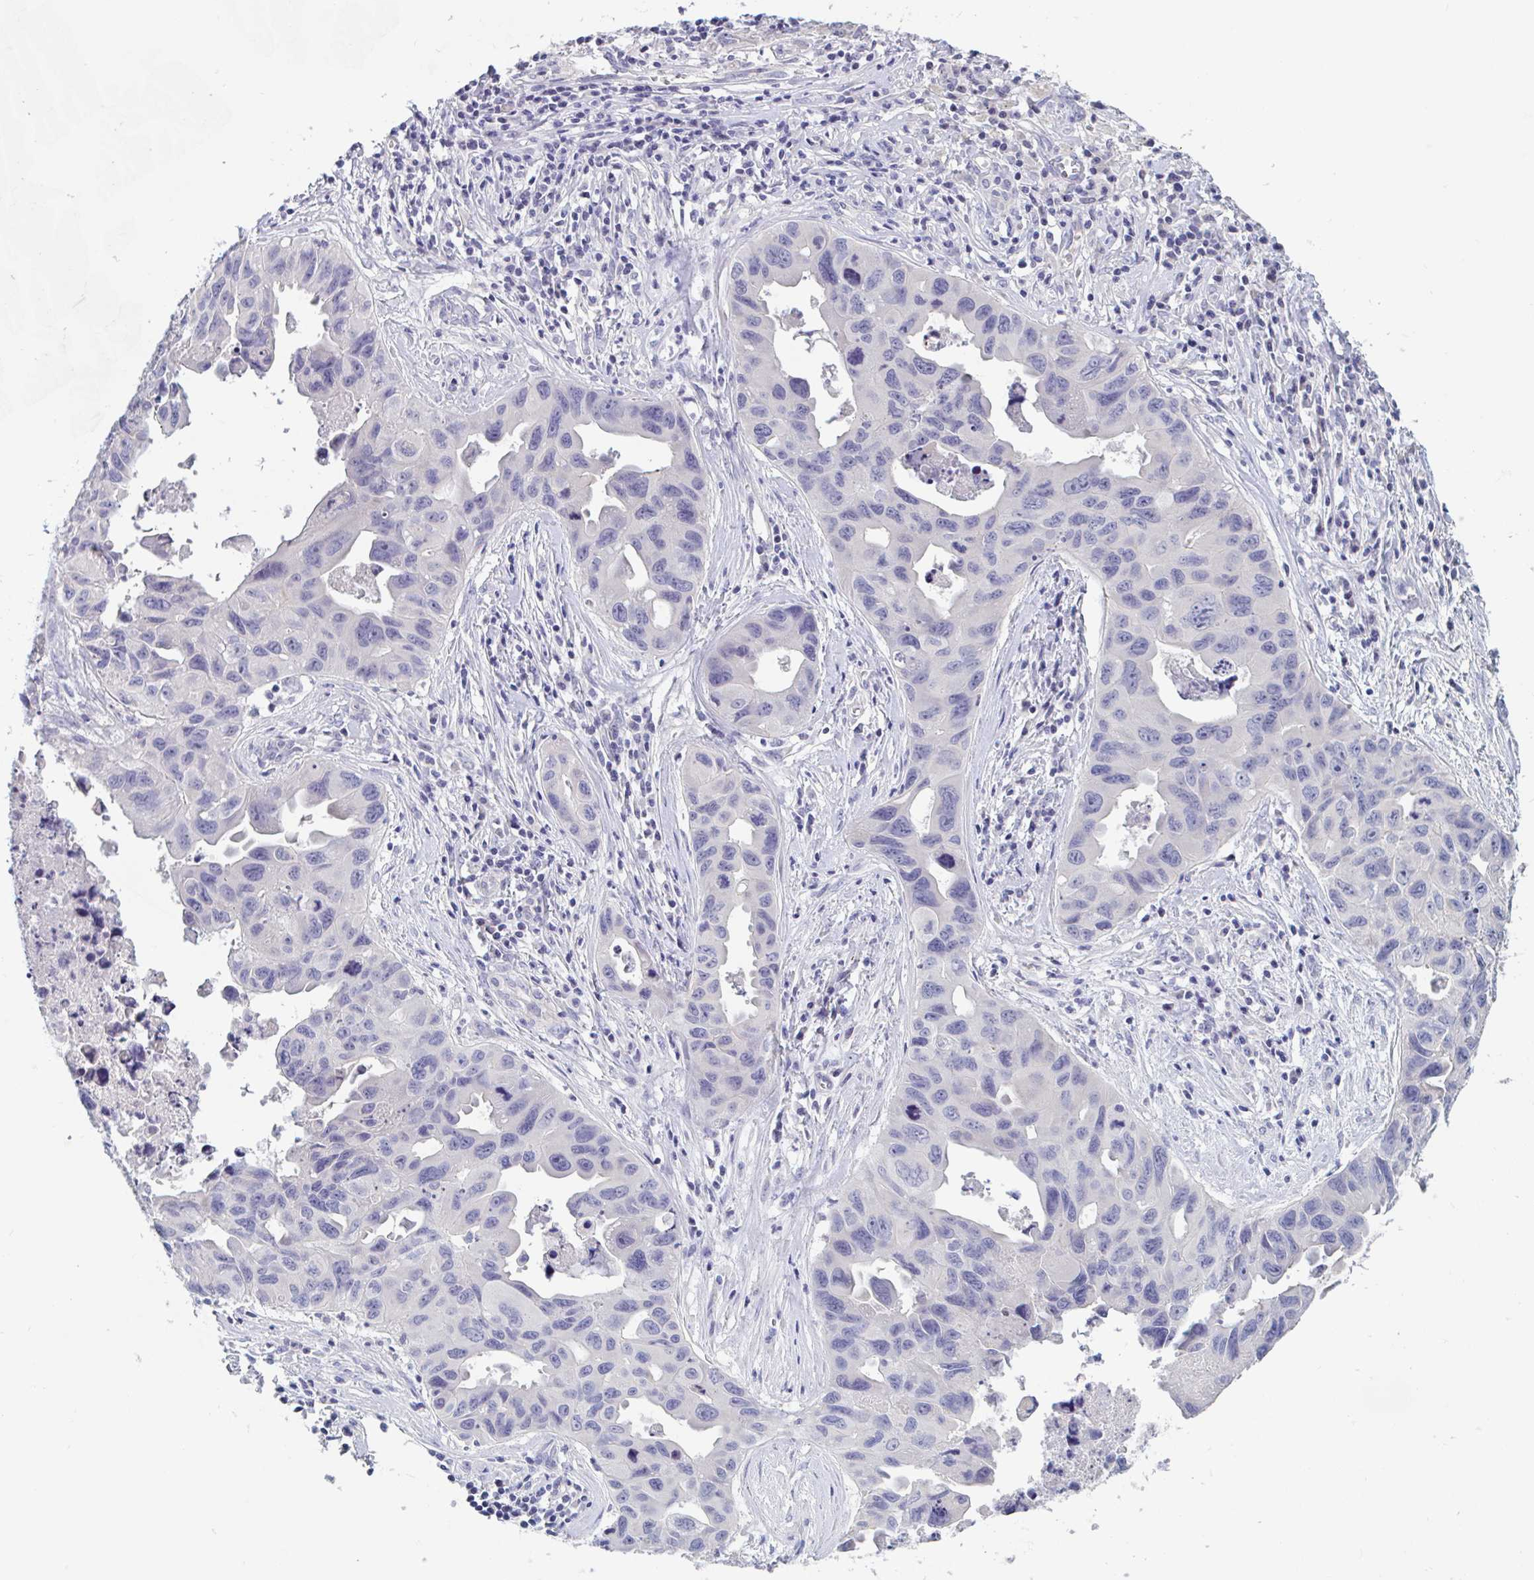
{"staining": {"intensity": "negative", "quantity": "none", "location": "none"}, "tissue": "lung cancer", "cell_type": "Tumor cells", "image_type": "cancer", "snomed": [{"axis": "morphology", "description": "Adenocarcinoma, NOS"}, {"axis": "topography", "description": "Lymph node"}, {"axis": "topography", "description": "Lung"}], "caption": "IHC photomicrograph of neoplastic tissue: human adenocarcinoma (lung) stained with DAB displays no significant protein positivity in tumor cells. (Immunohistochemistry (ihc), brightfield microscopy, high magnification).", "gene": "UNKL", "patient": {"sex": "male", "age": 64}}